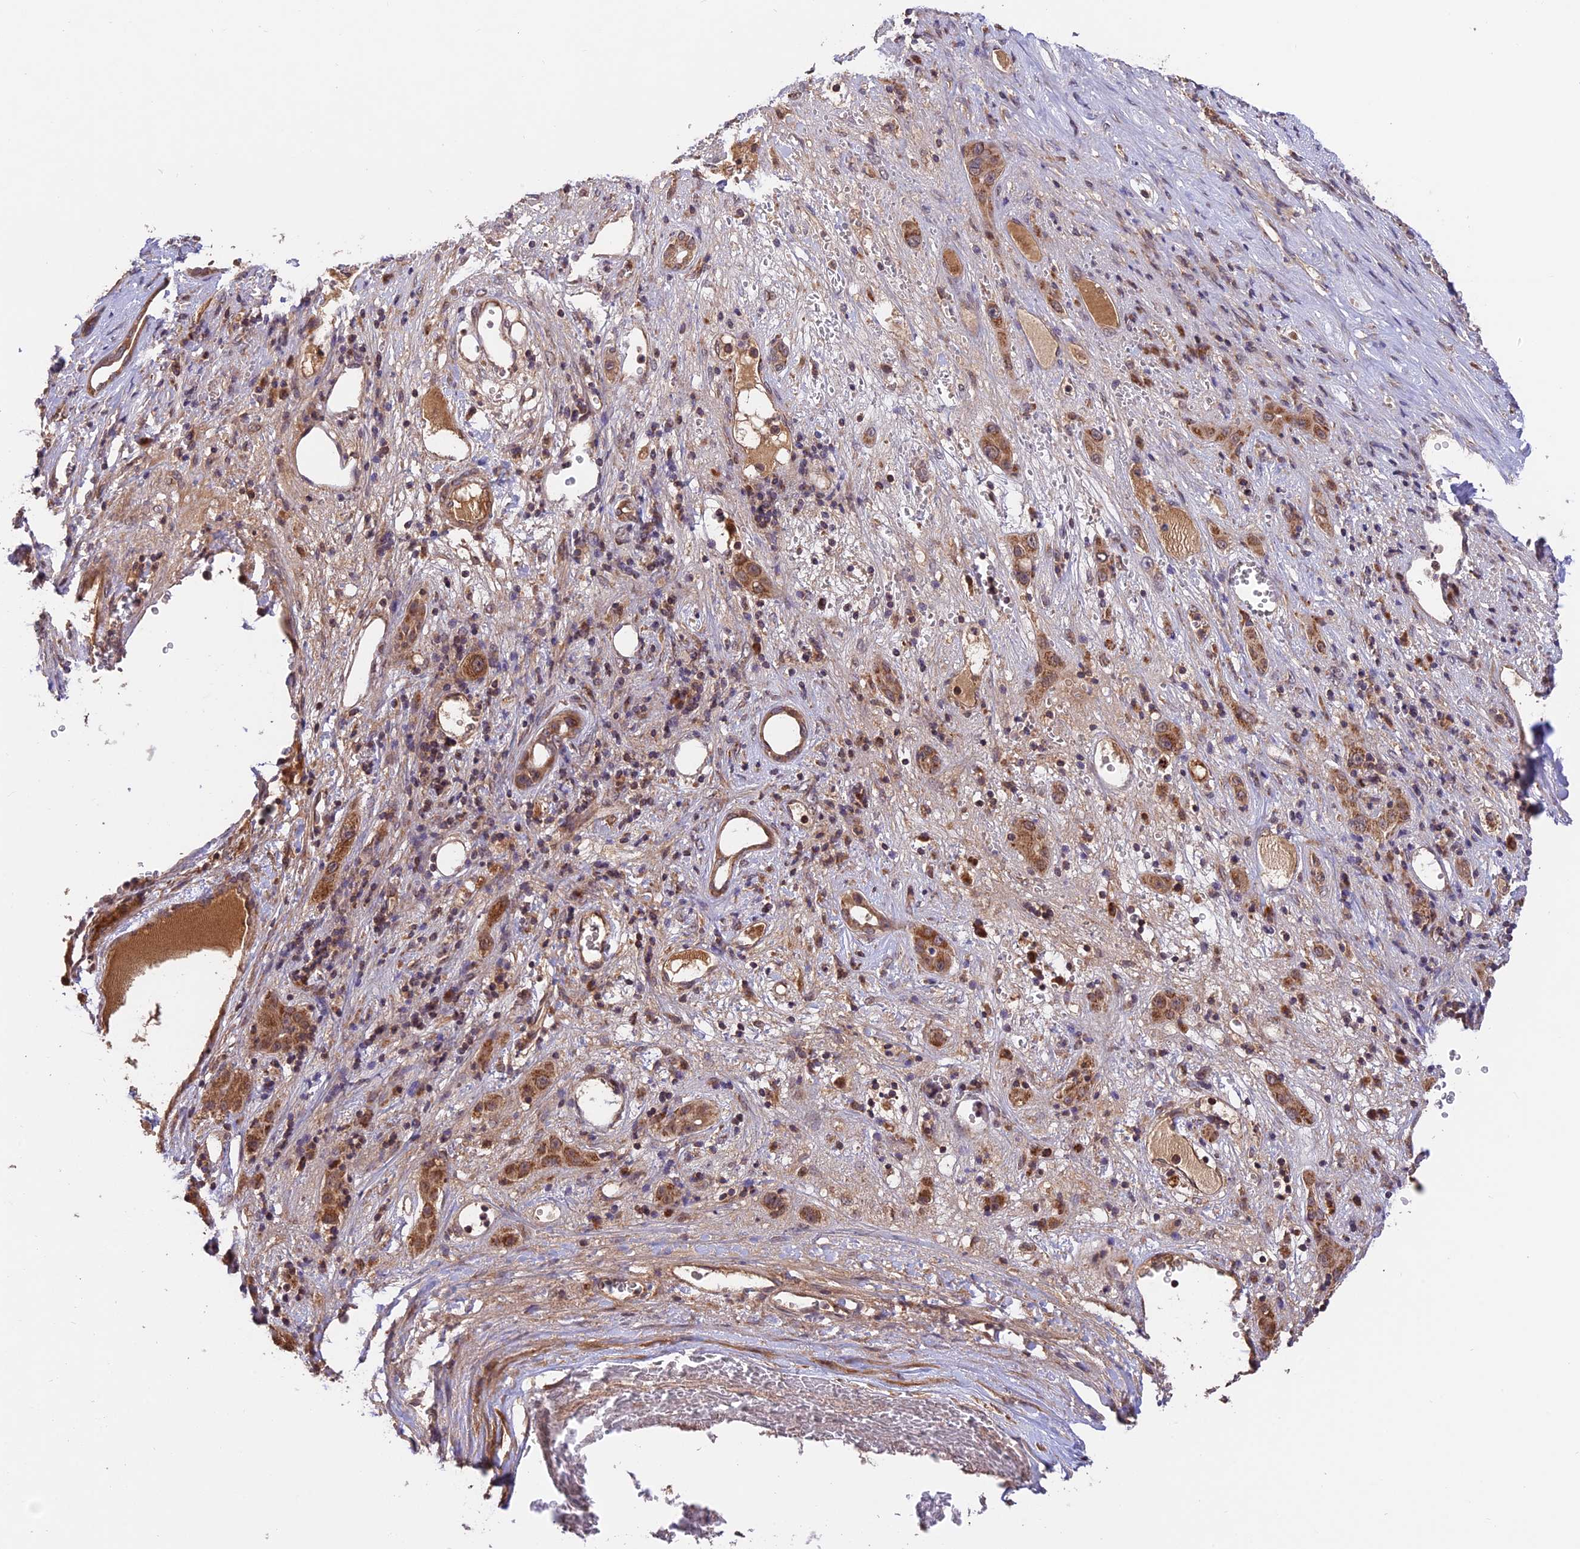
{"staining": {"intensity": "moderate", "quantity": ">75%", "location": "cytoplasmic/membranous"}, "tissue": "liver cancer", "cell_type": "Tumor cells", "image_type": "cancer", "snomed": [{"axis": "morphology", "description": "Carcinoma, Hepatocellular, NOS"}, {"axis": "topography", "description": "Liver"}], "caption": "A brown stain highlights moderate cytoplasmic/membranous staining of a protein in liver cancer (hepatocellular carcinoma) tumor cells.", "gene": "MNS1", "patient": {"sex": "female", "age": 73}}